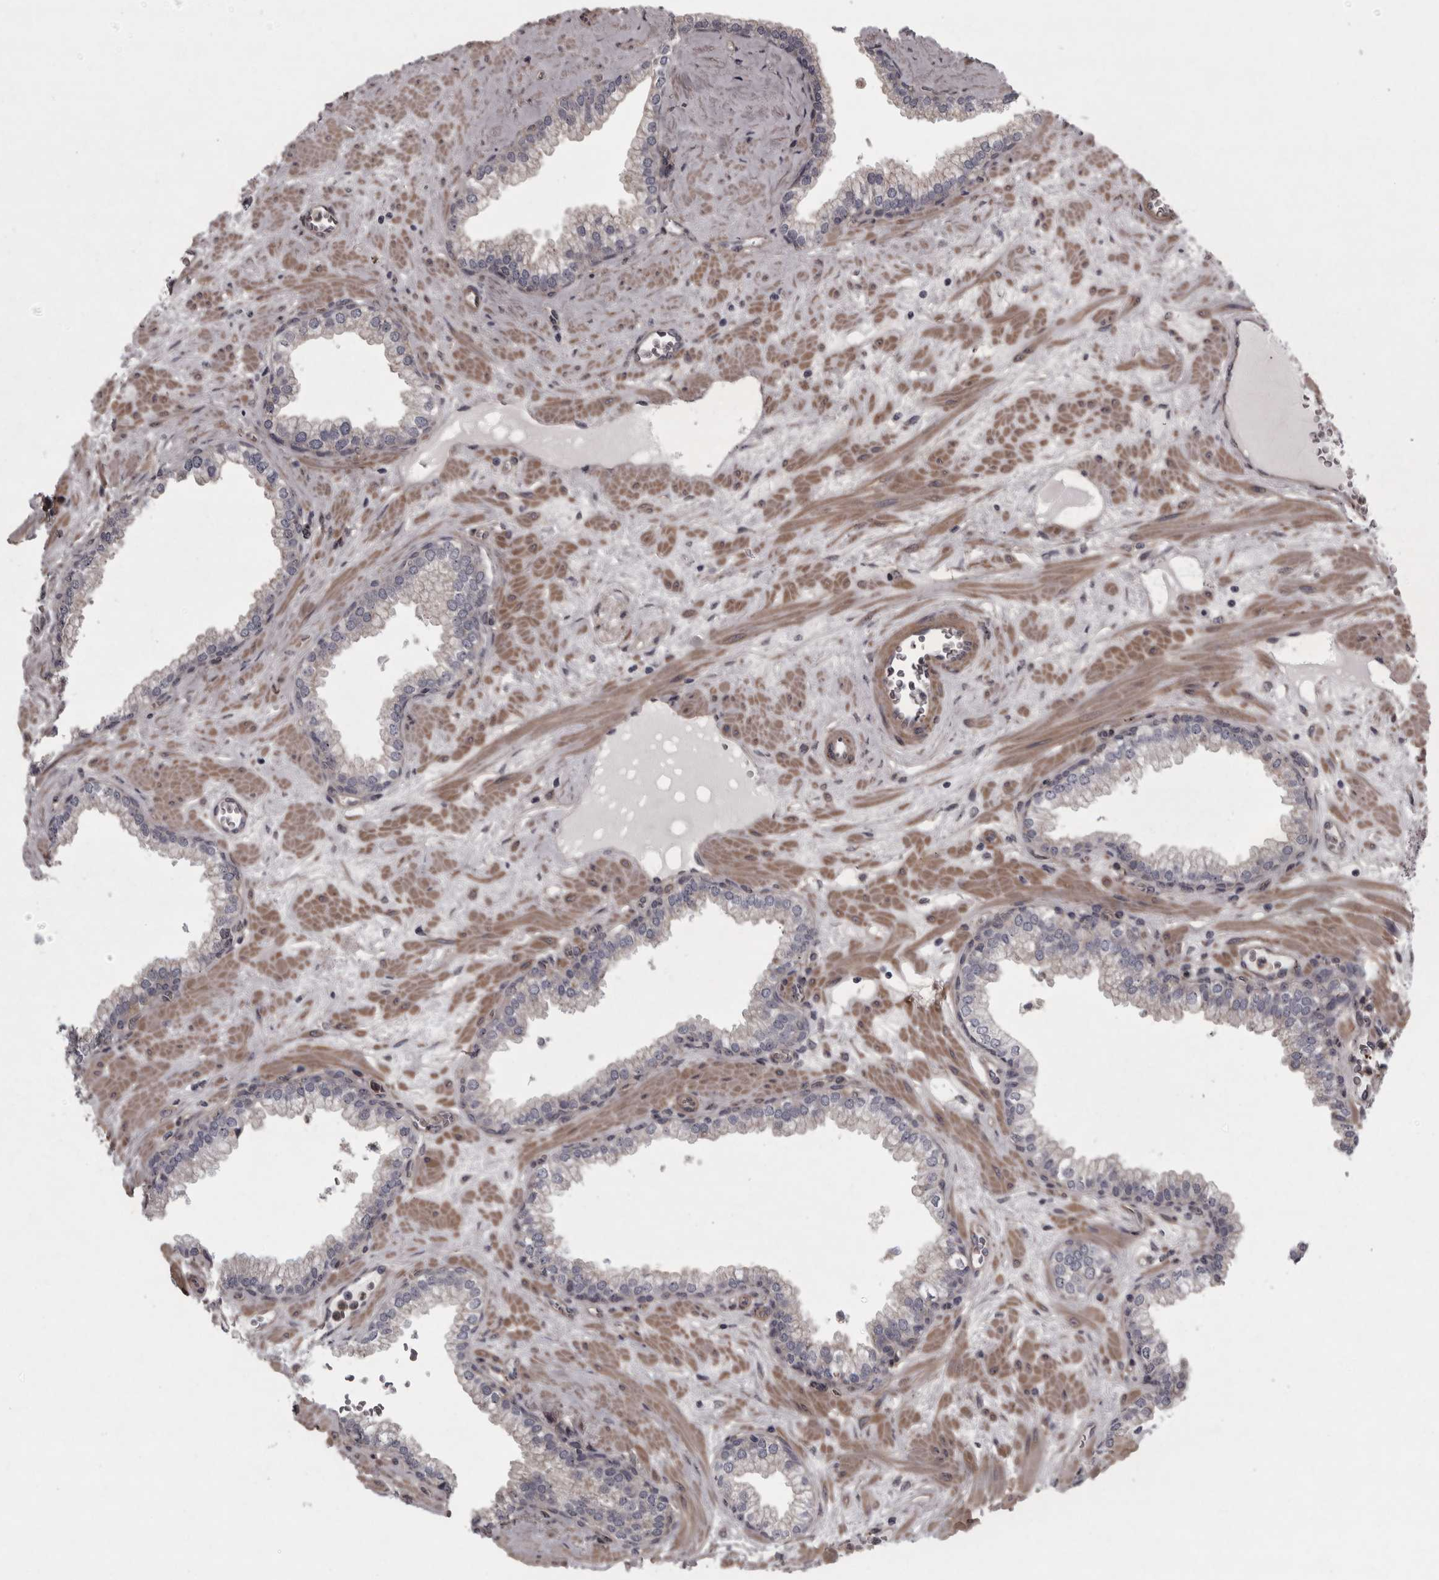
{"staining": {"intensity": "negative", "quantity": "none", "location": "none"}, "tissue": "prostate", "cell_type": "Glandular cells", "image_type": "normal", "snomed": [{"axis": "morphology", "description": "Normal tissue, NOS"}, {"axis": "morphology", "description": "Urothelial carcinoma, Low grade"}, {"axis": "topography", "description": "Urinary bladder"}, {"axis": "topography", "description": "Prostate"}], "caption": "High power microscopy photomicrograph of an immunohistochemistry image of normal prostate, revealing no significant expression in glandular cells.", "gene": "RSU1", "patient": {"sex": "male", "age": 60}}